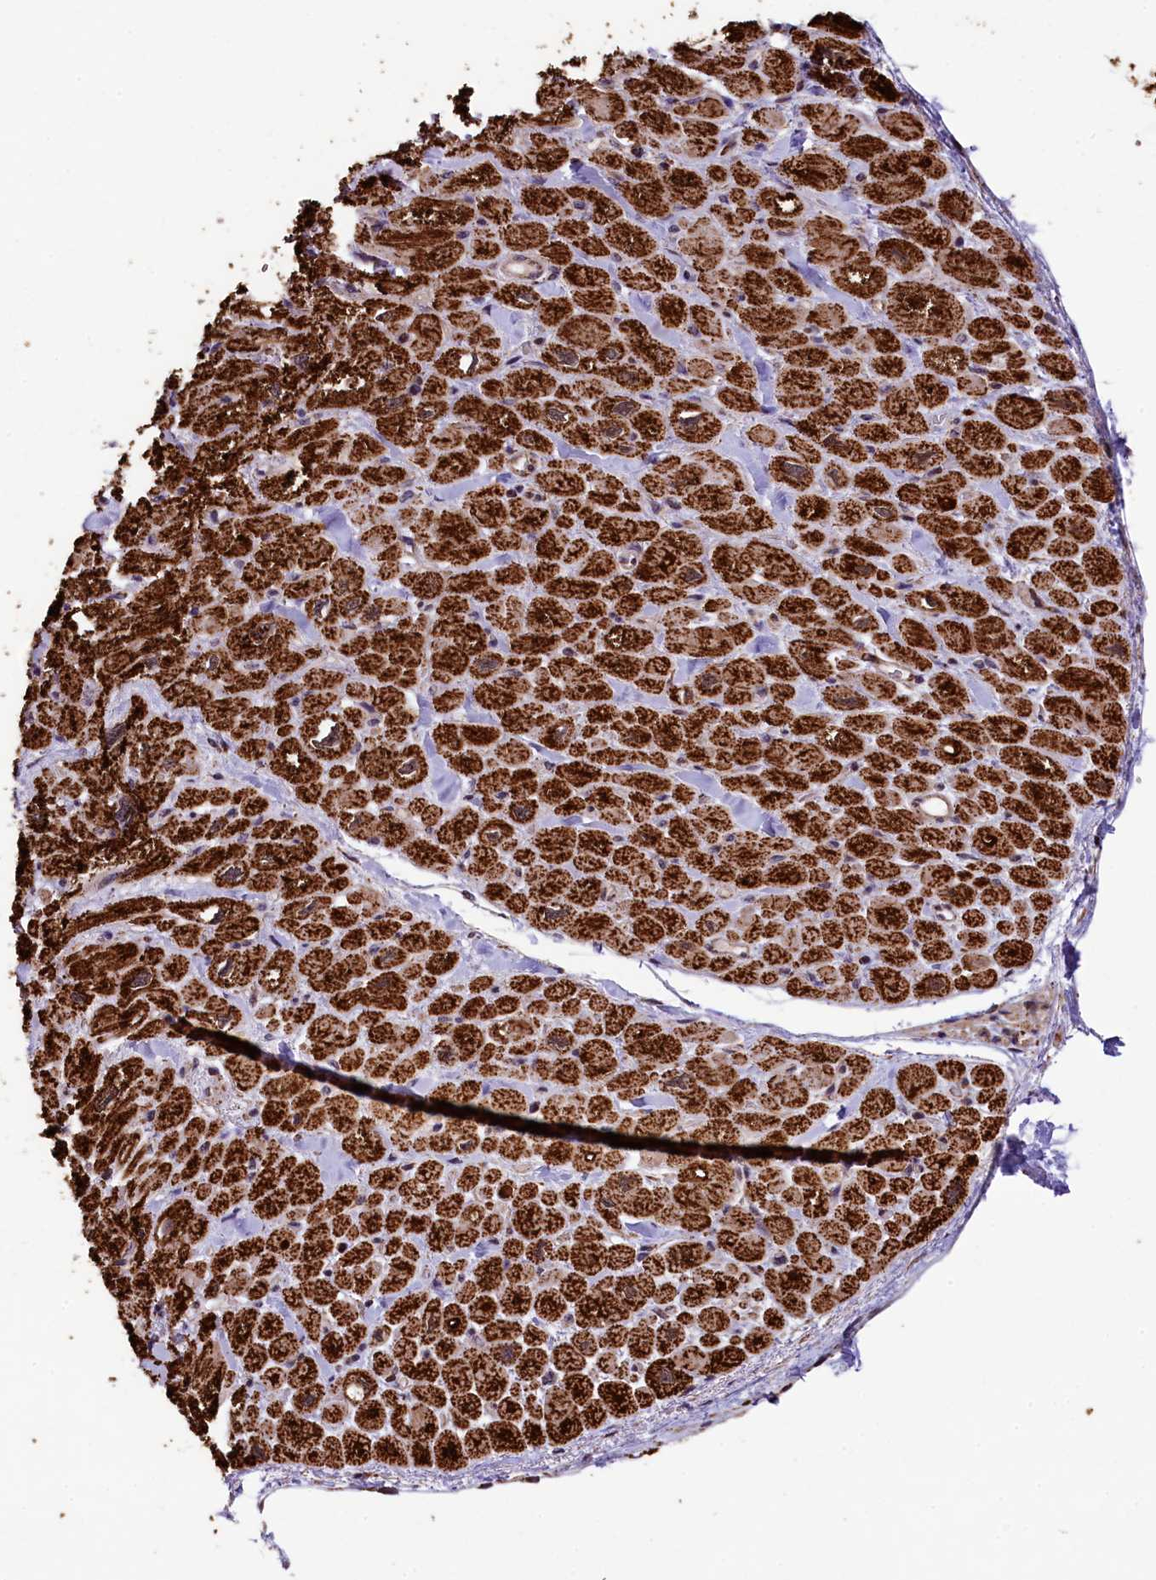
{"staining": {"intensity": "strong", "quantity": ">75%", "location": "cytoplasmic/membranous"}, "tissue": "heart muscle", "cell_type": "Cardiomyocytes", "image_type": "normal", "snomed": [{"axis": "morphology", "description": "Normal tissue, NOS"}, {"axis": "topography", "description": "Heart"}], "caption": "DAB (3,3'-diaminobenzidine) immunohistochemical staining of unremarkable human heart muscle shows strong cytoplasmic/membranous protein expression in approximately >75% of cardiomyocytes.", "gene": "KLC2", "patient": {"sex": "male", "age": 65}}